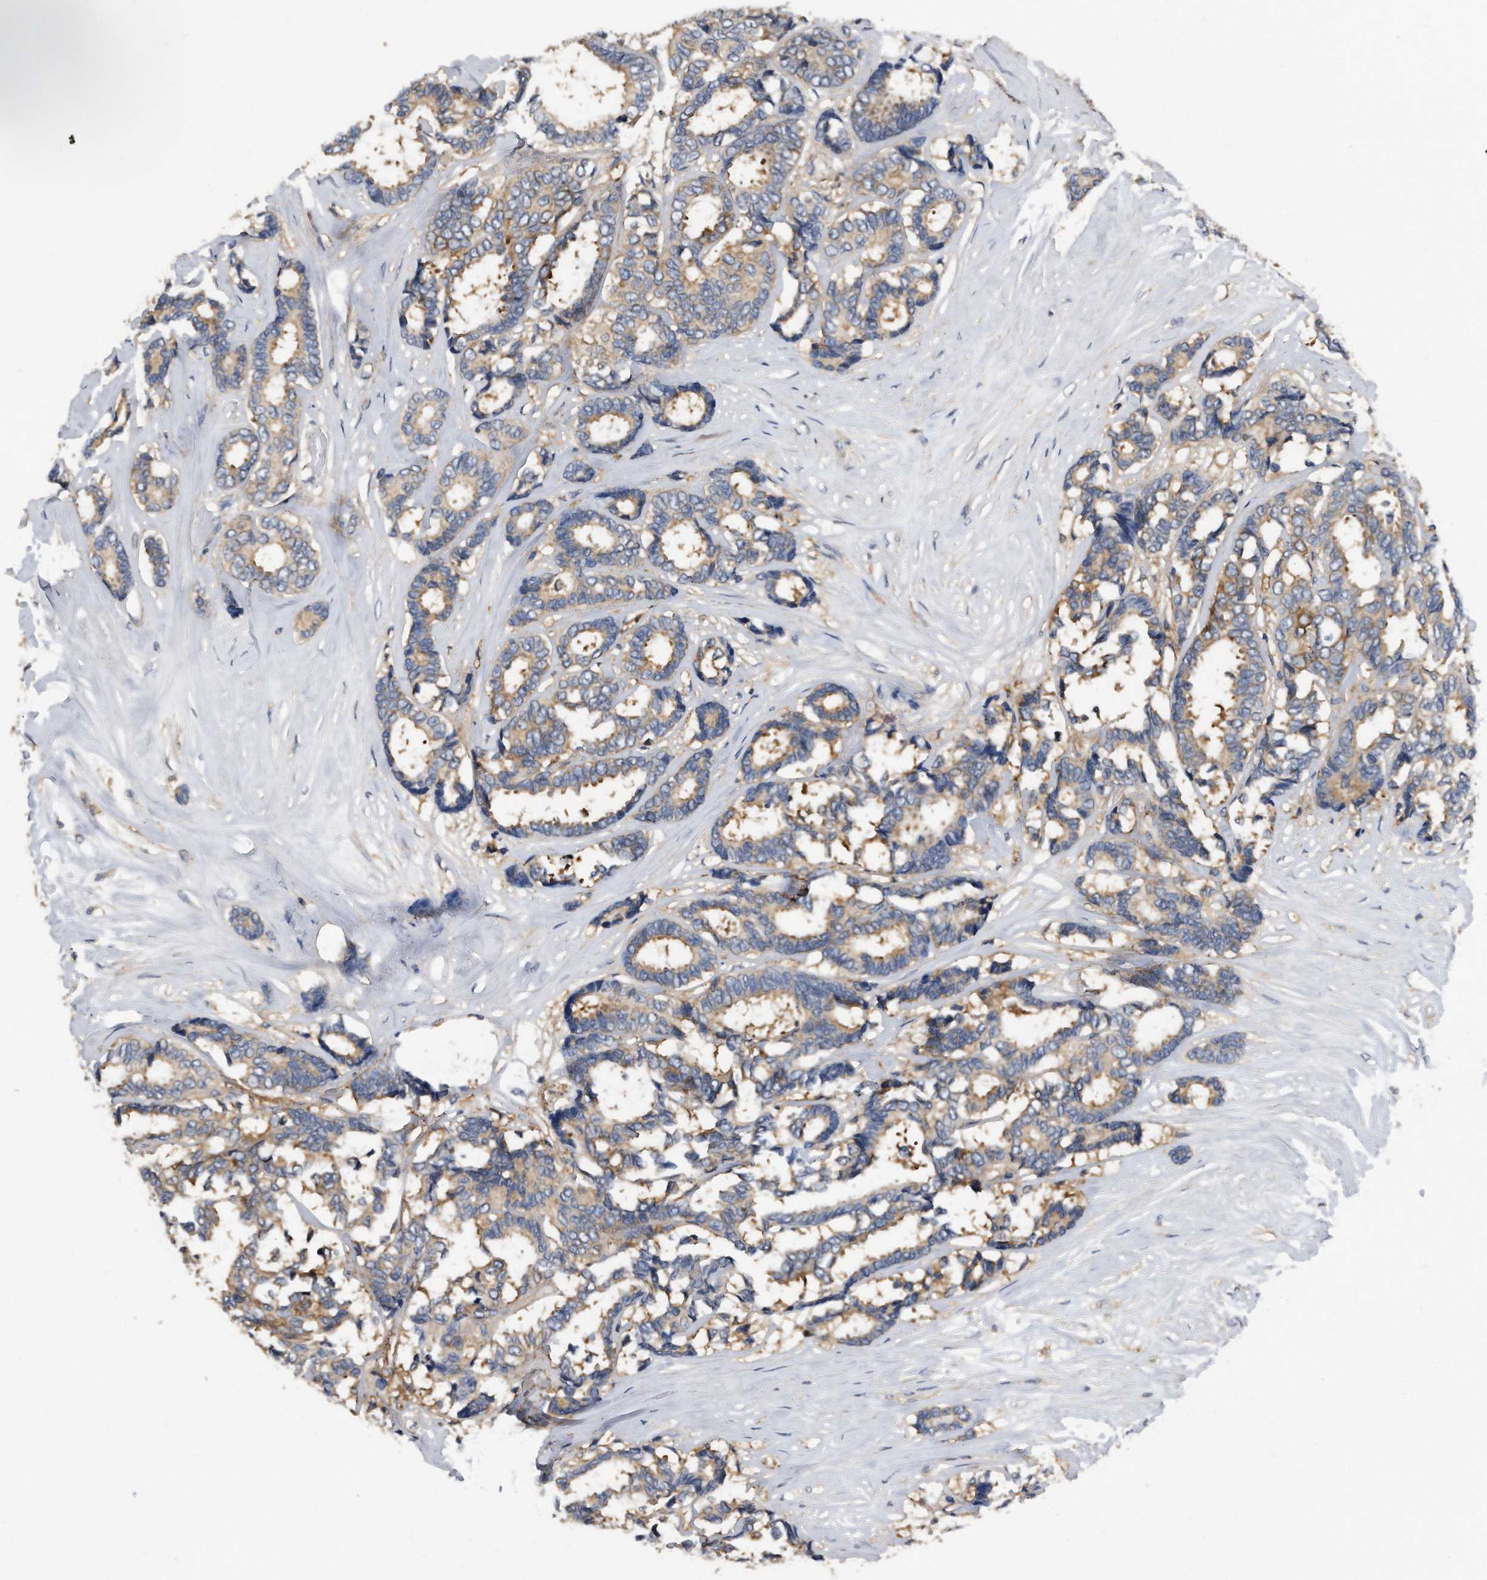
{"staining": {"intensity": "weak", "quantity": "25%-75%", "location": "cytoplasmic/membranous"}, "tissue": "breast cancer", "cell_type": "Tumor cells", "image_type": "cancer", "snomed": [{"axis": "morphology", "description": "Duct carcinoma"}, {"axis": "topography", "description": "Breast"}], "caption": "Protein staining of breast cancer tissue reveals weak cytoplasmic/membranous expression in about 25%-75% of tumor cells. The staining was performed using DAB (3,3'-diaminobenzidine) to visualize the protein expression in brown, while the nuclei were stained in blue with hematoxylin (Magnification: 20x).", "gene": "ATG5", "patient": {"sex": "female", "age": 87}}